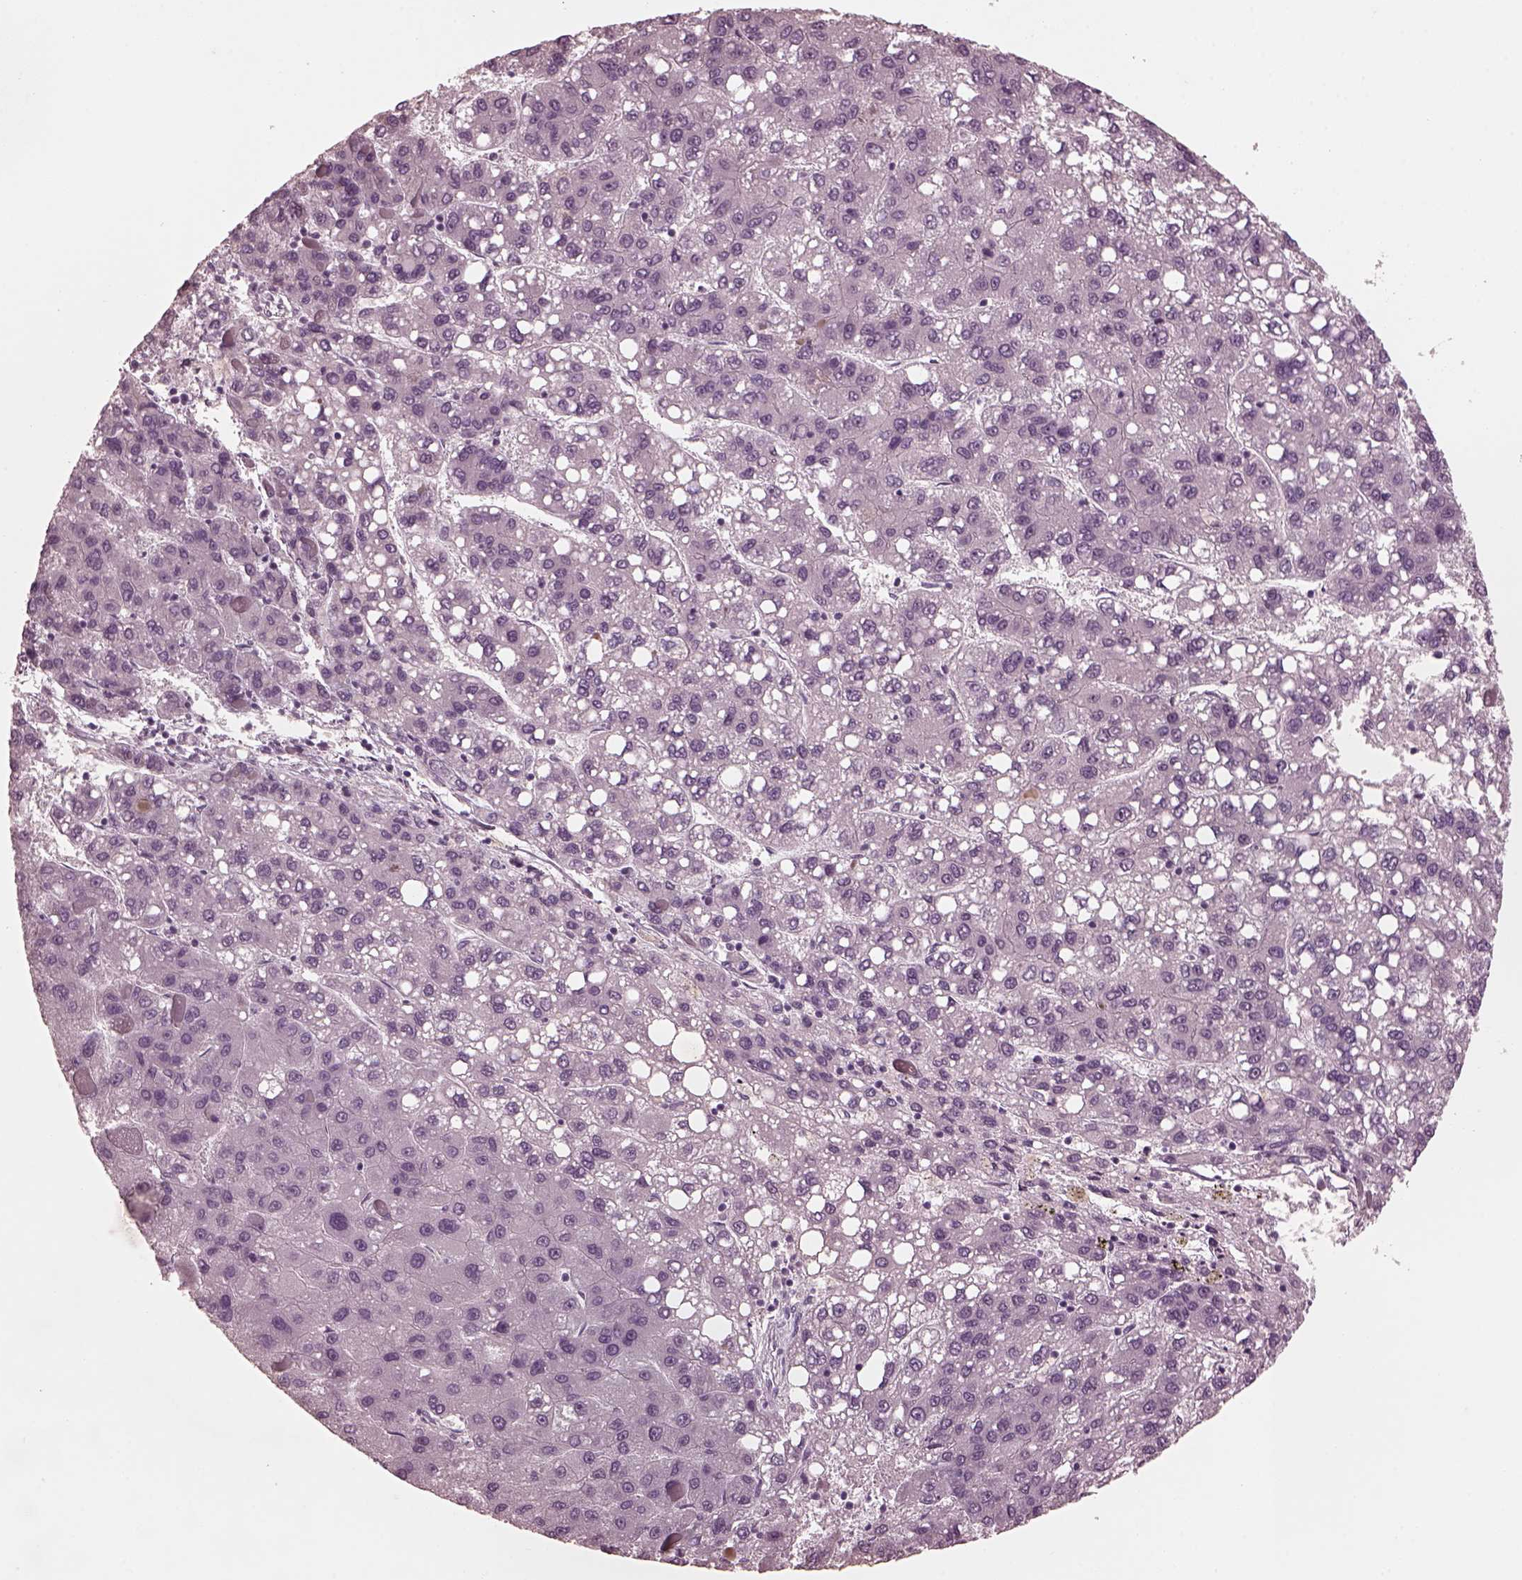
{"staining": {"intensity": "negative", "quantity": "none", "location": "none"}, "tissue": "liver cancer", "cell_type": "Tumor cells", "image_type": "cancer", "snomed": [{"axis": "morphology", "description": "Carcinoma, Hepatocellular, NOS"}, {"axis": "topography", "description": "Liver"}], "caption": "A high-resolution photomicrograph shows IHC staining of liver cancer, which shows no significant staining in tumor cells.", "gene": "CGA", "patient": {"sex": "female", "age": 82}}